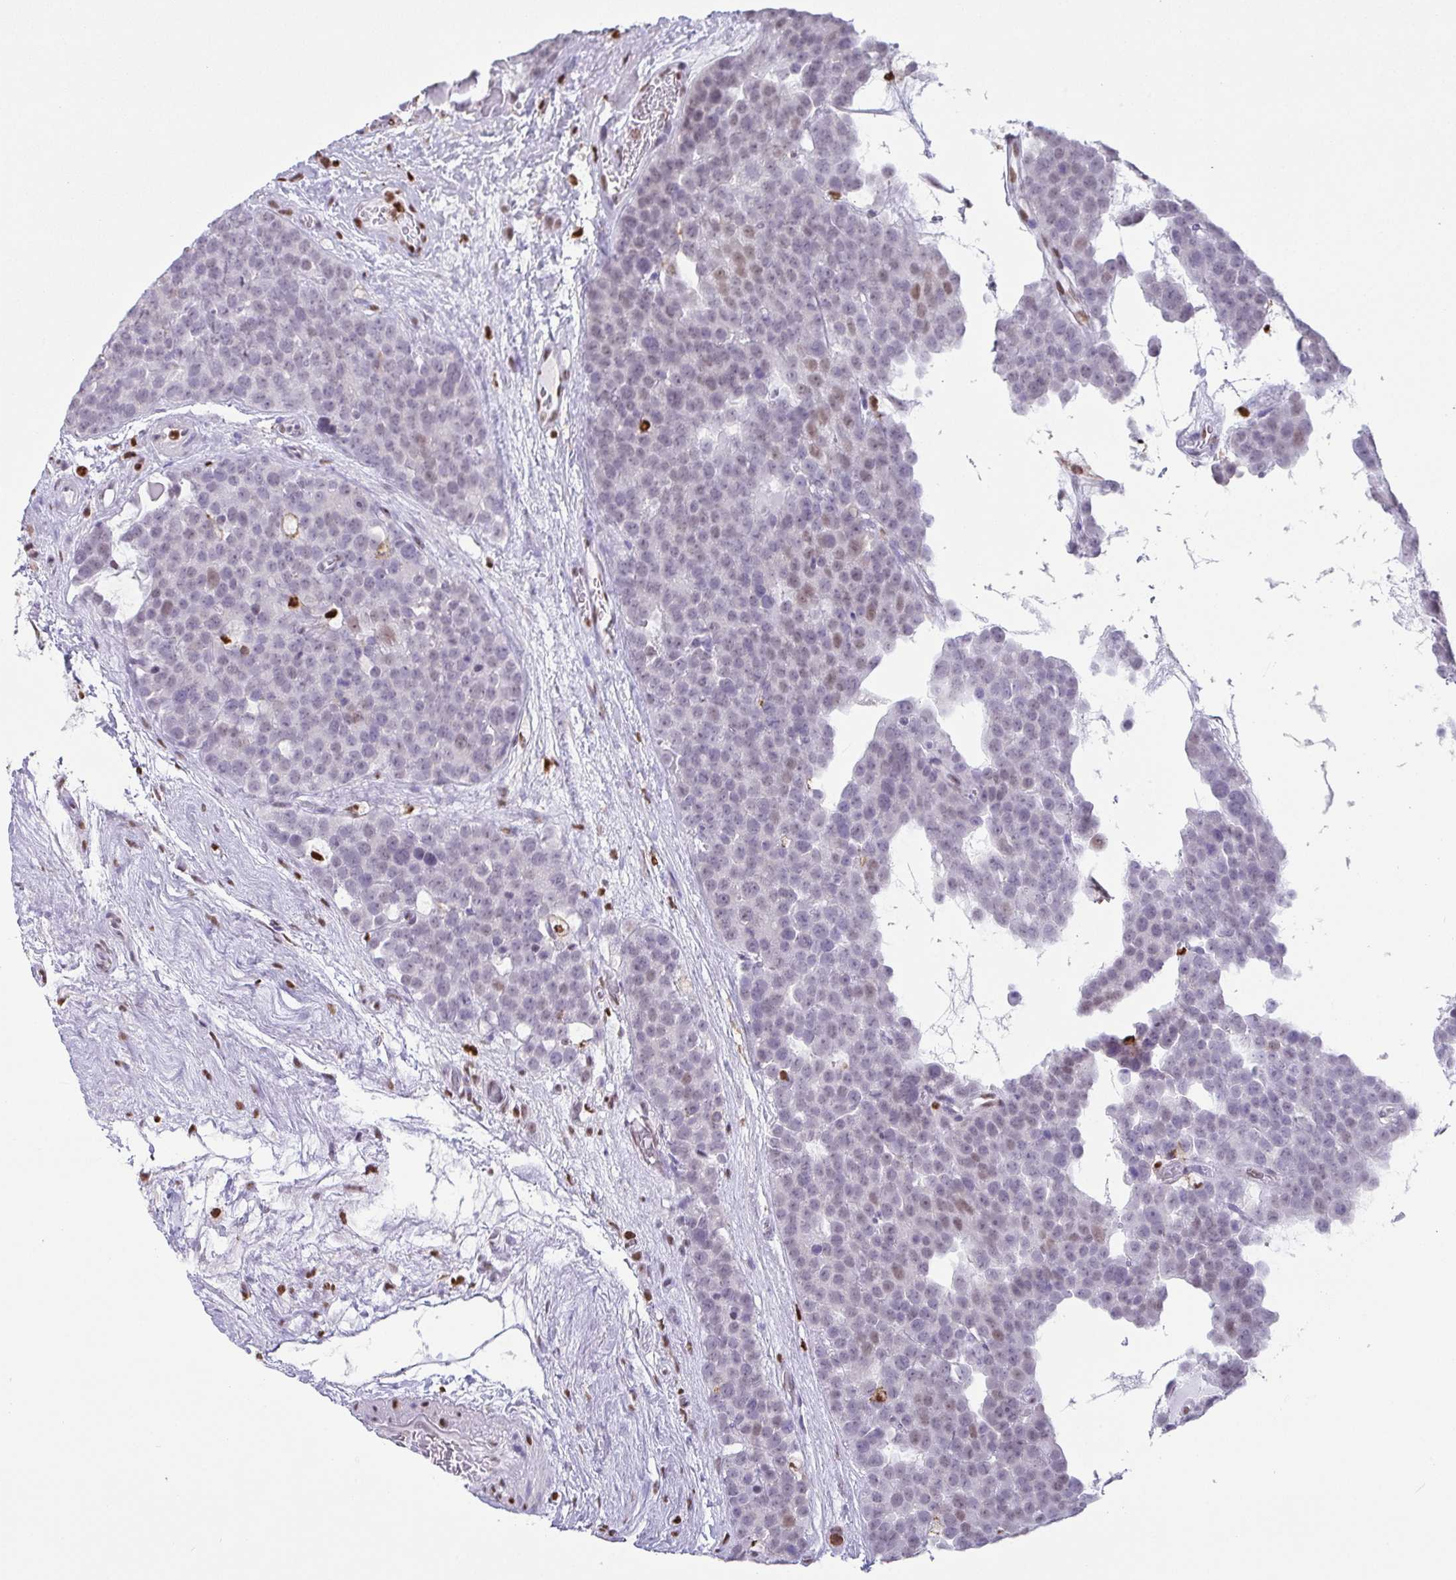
{"staining": {"intensity": "weak", "quantity": "<25%", "location": "nuclear"}, "tissue": "testis cancer", "cell_type": "Tumor cells", "image_type": "cancer", "snomed": [{"axis": "morphology", "description": "Seminoma, NOS"}, {"axis": "topography", "description": "Testis"}], "caption": "Immunohistochemical staining of human seminoma (testis) displays no significant expression in tumor cells. (DAB (3,3'-diaminobenzidine) IHC visualized using brightfield microscopy, high magnification).", "gene": "BTBD10", "patient": {"sex": "male", "age": 71}}